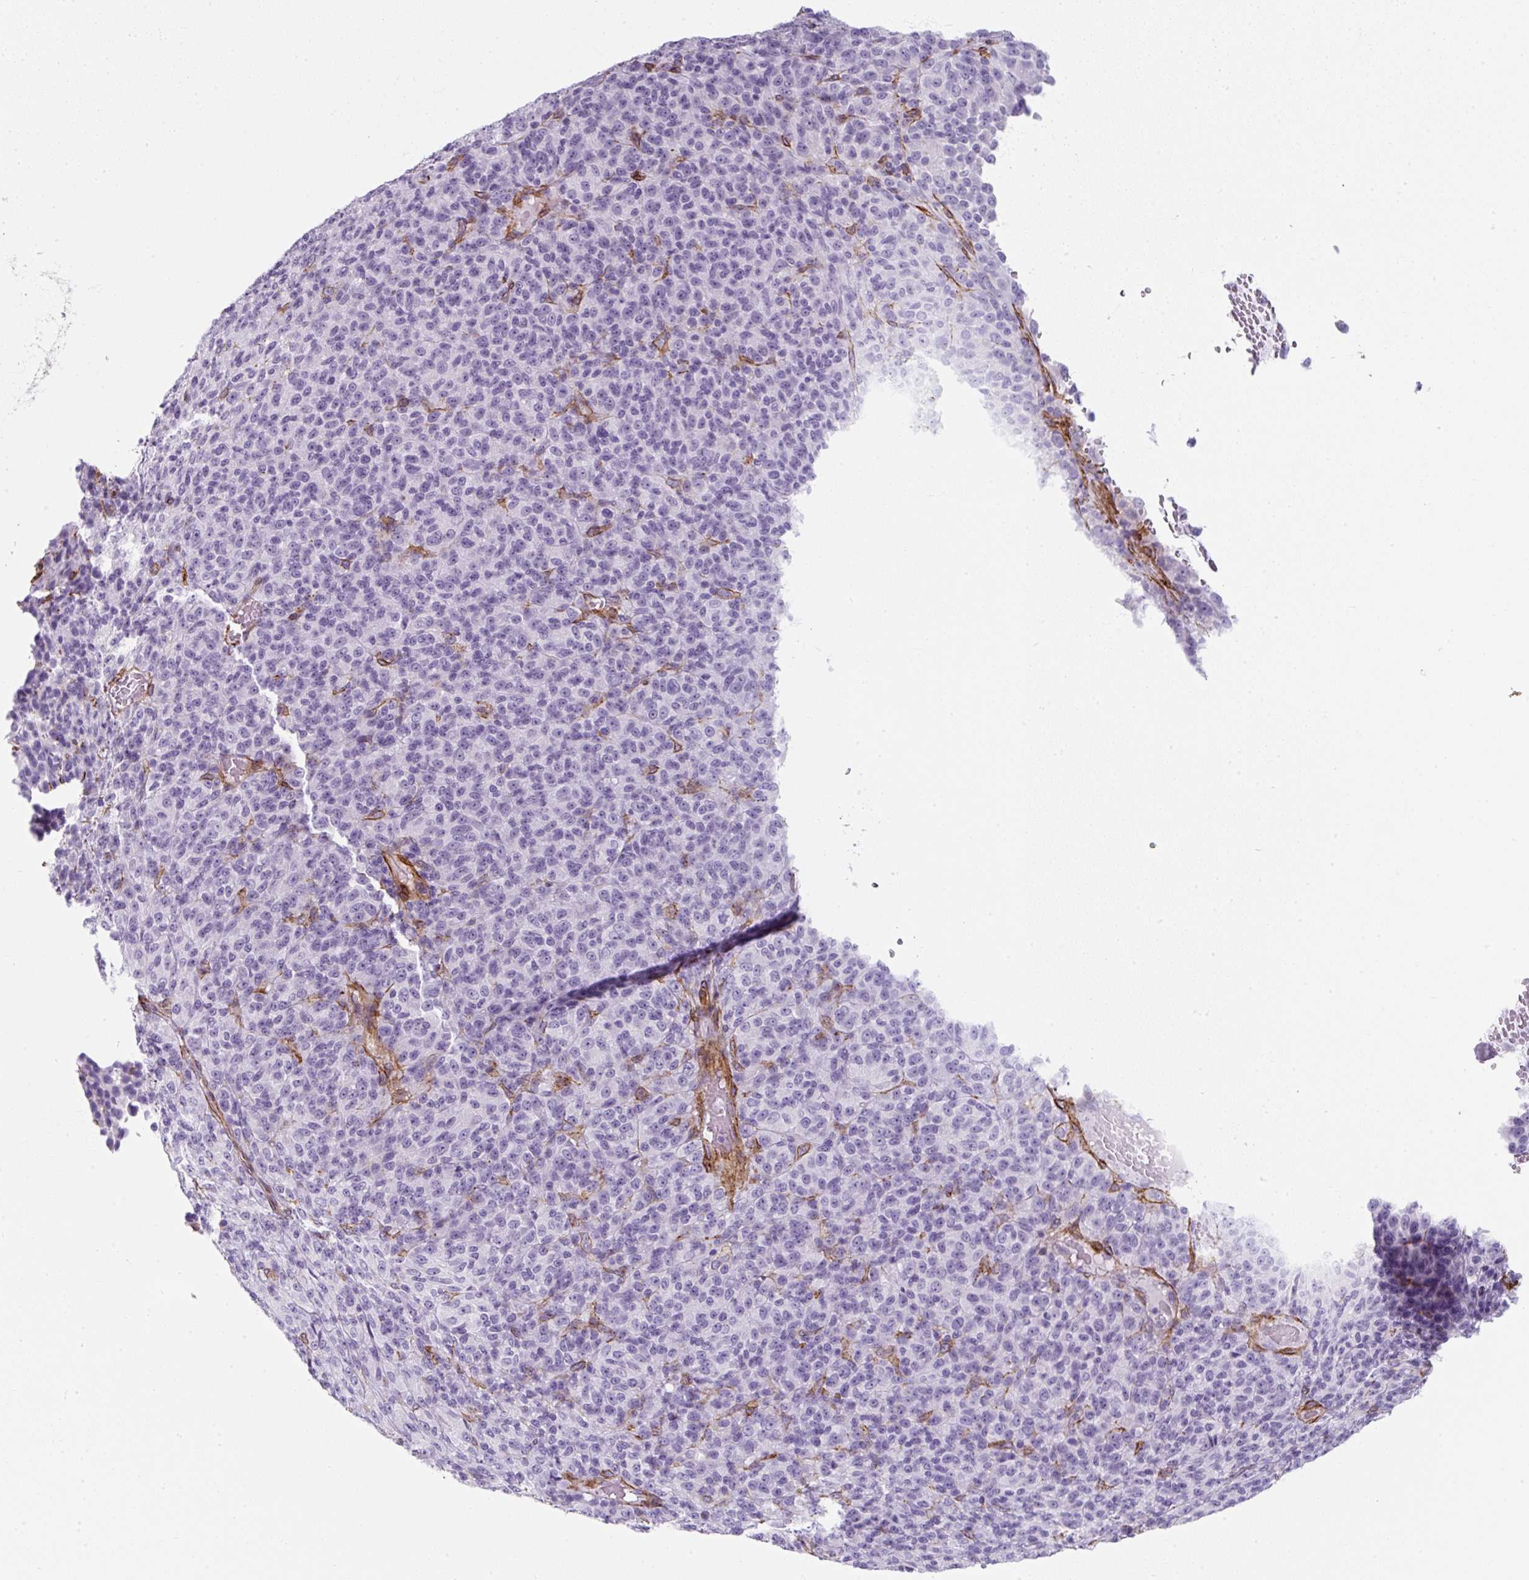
{"staining": {"intensity": "negative", "quantity": "none", "location": "none"}, "tissue": "melanoma", "cell_type": "Tumor cells", "image_type": "cancer", "snomed": [{"axis": "morphology", "description": "Malignant melanoma, Metastatic site"}, {"axis": "topography", "description": "Brain"}], "caption": "Immunohistochemistry (IHC) of human malignant melanoma (metastatic site) shows no positivity in tumor cells.", "gene": "CAVIN3", "patient": {"sex": "female", "age": 56}}